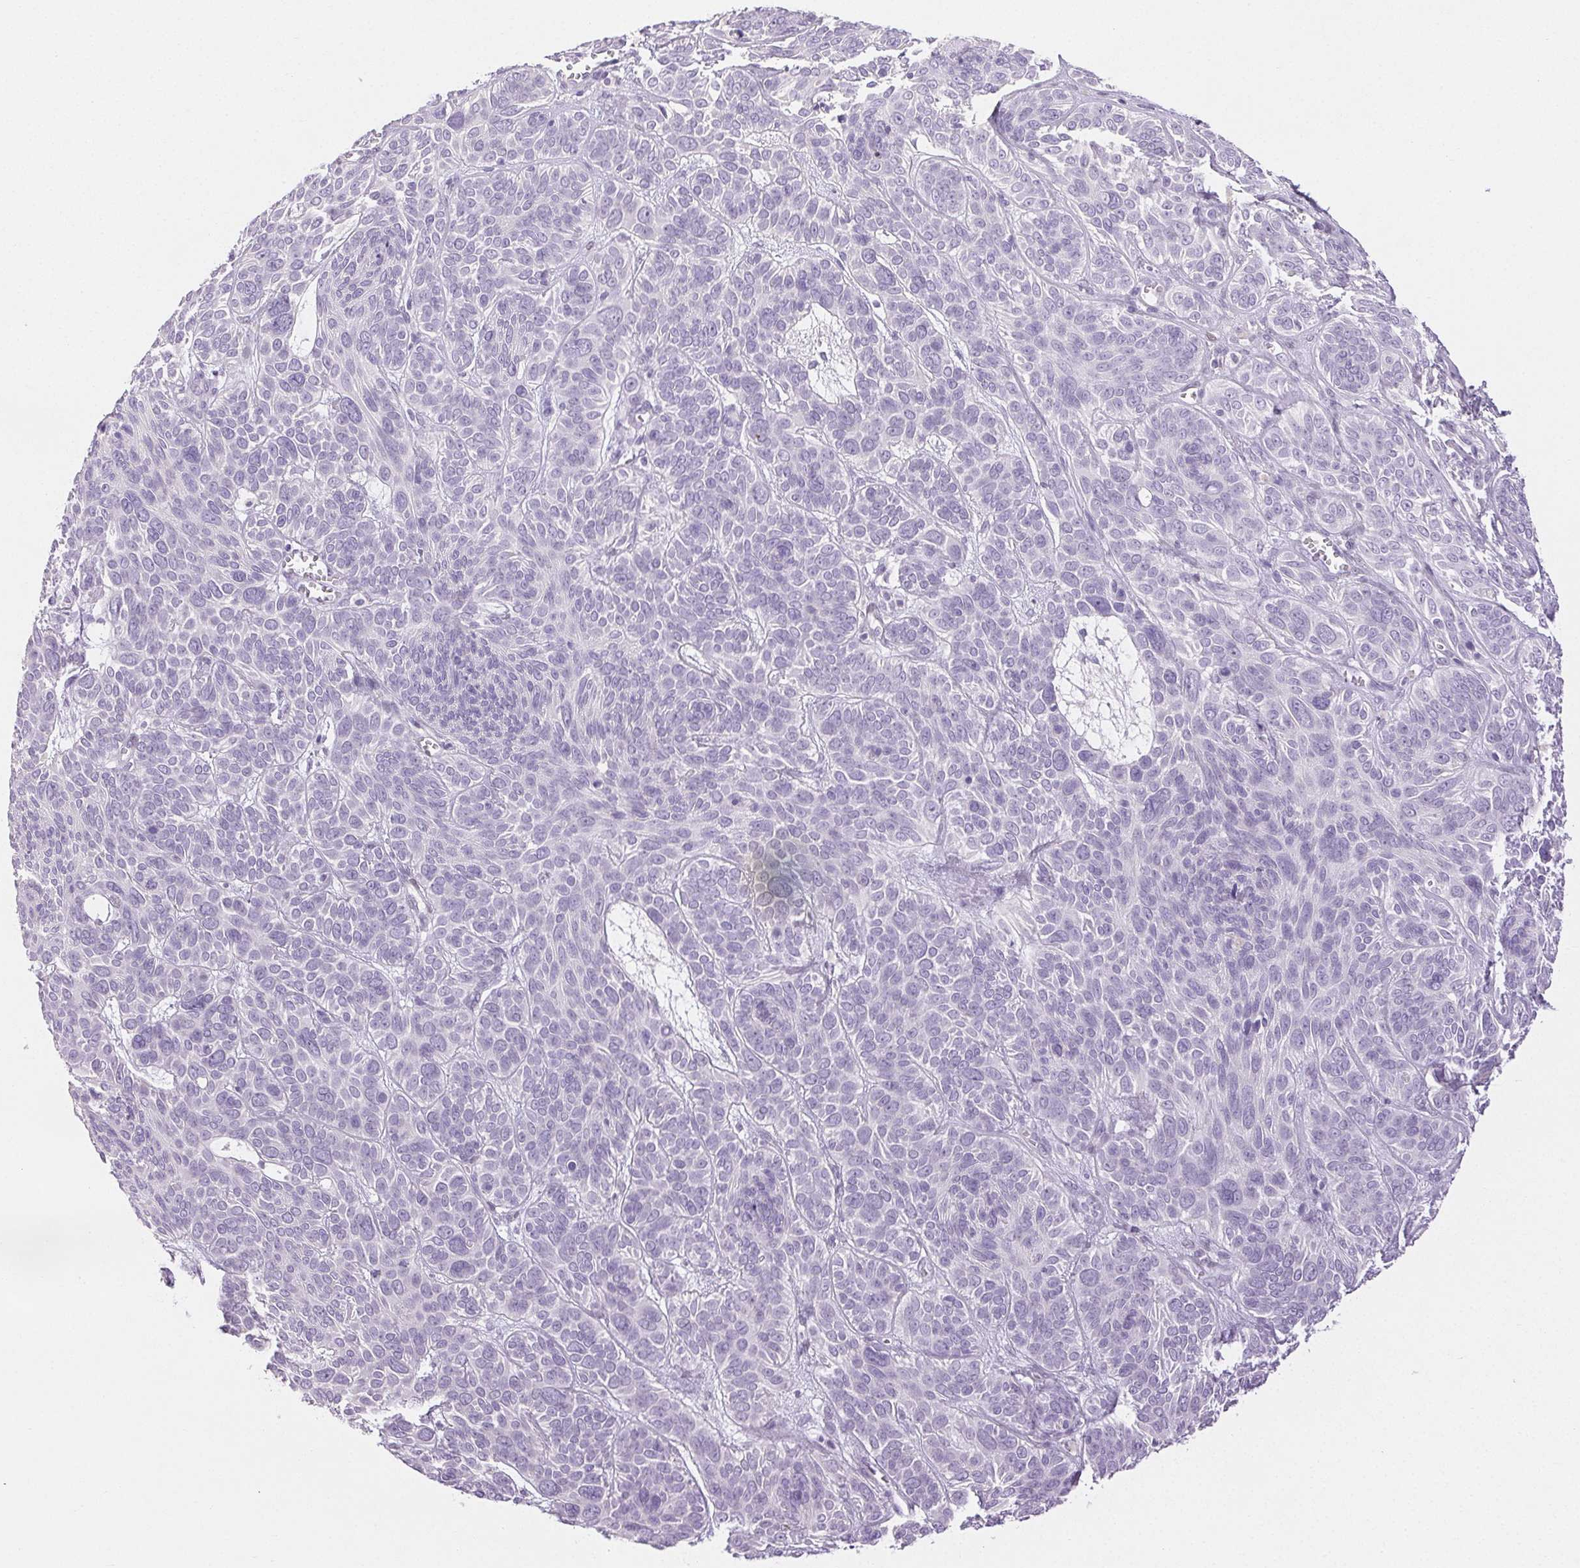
{"staining": {"intensity": "negative", "quantity": "none", "location": "none"}, "tissue": "skin cancer", "cell_type": "Tumor cells", "image_type": "cancer", "snomed": [{"axis": "morphology", "description": "Basal cell carcinoma"}, {"axis": "topography", "description": "Skin"}, {"axis": "topography", "description": "Skin of face"}], "caption": "An immunohistochemistry (IHC) micrograph of skin cancer is shown. There is no staining in tumor cells of skin cancer.", "gene": "EMX2", "patient": {"sex": "male", "age": 73}}